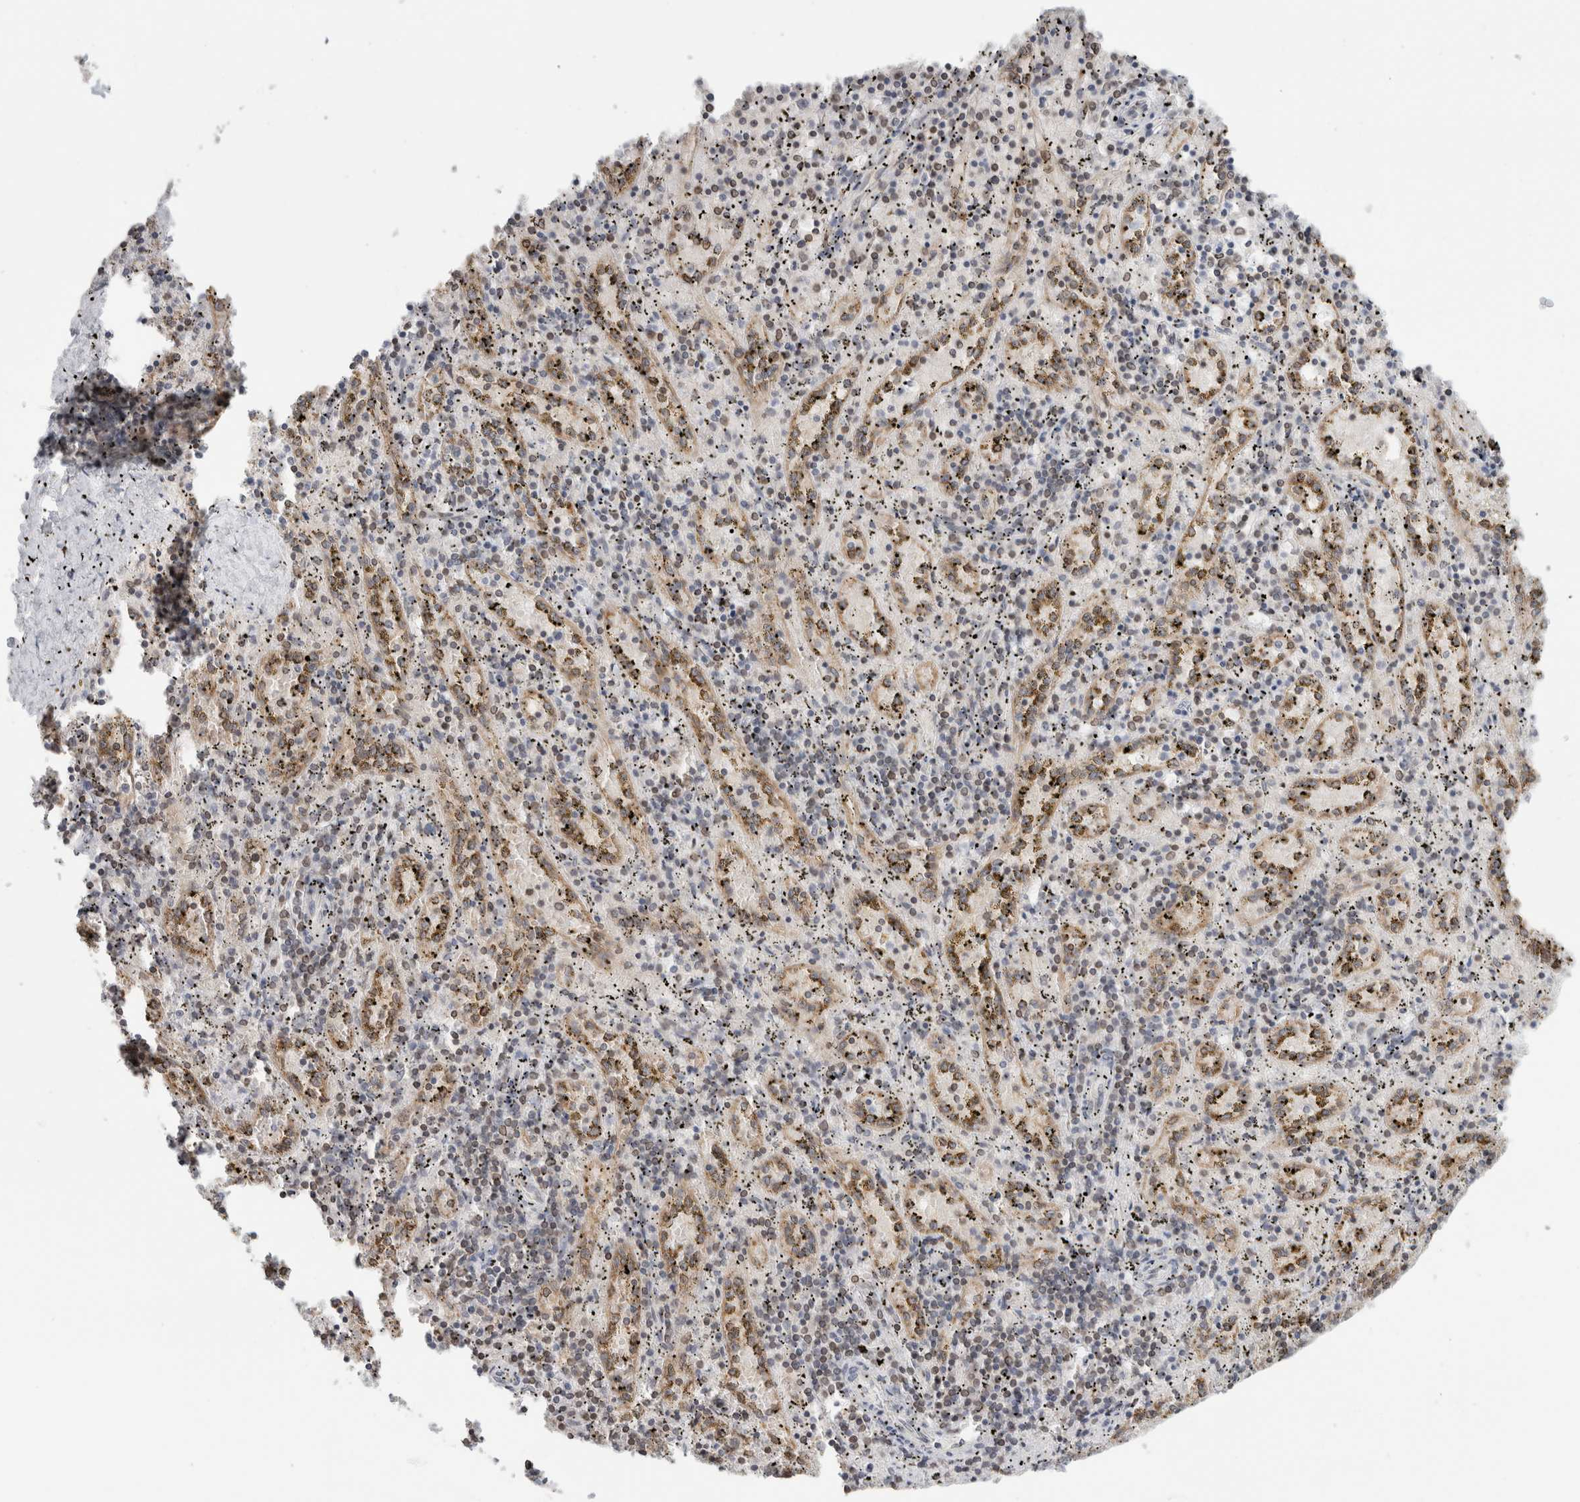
{"staining": {"intensity": "weak", "quantity": ">75%", "location": "nuclear"}, "tissue": "spleen", "cell_type": "Cells in red pulp", "image_type": "normal", "snomed": [{"axis": "morphology", "description": "Normal tissue, NOS"}, {"axis": "topography", "description": "Spleen"}], "caption": "The image reveals a brown stain indicating the presence of a protein in the nuclear of cells in red pulp in spleen.", "gene": "RBMX2", "patient": {"sex": "male", "age": 11}}